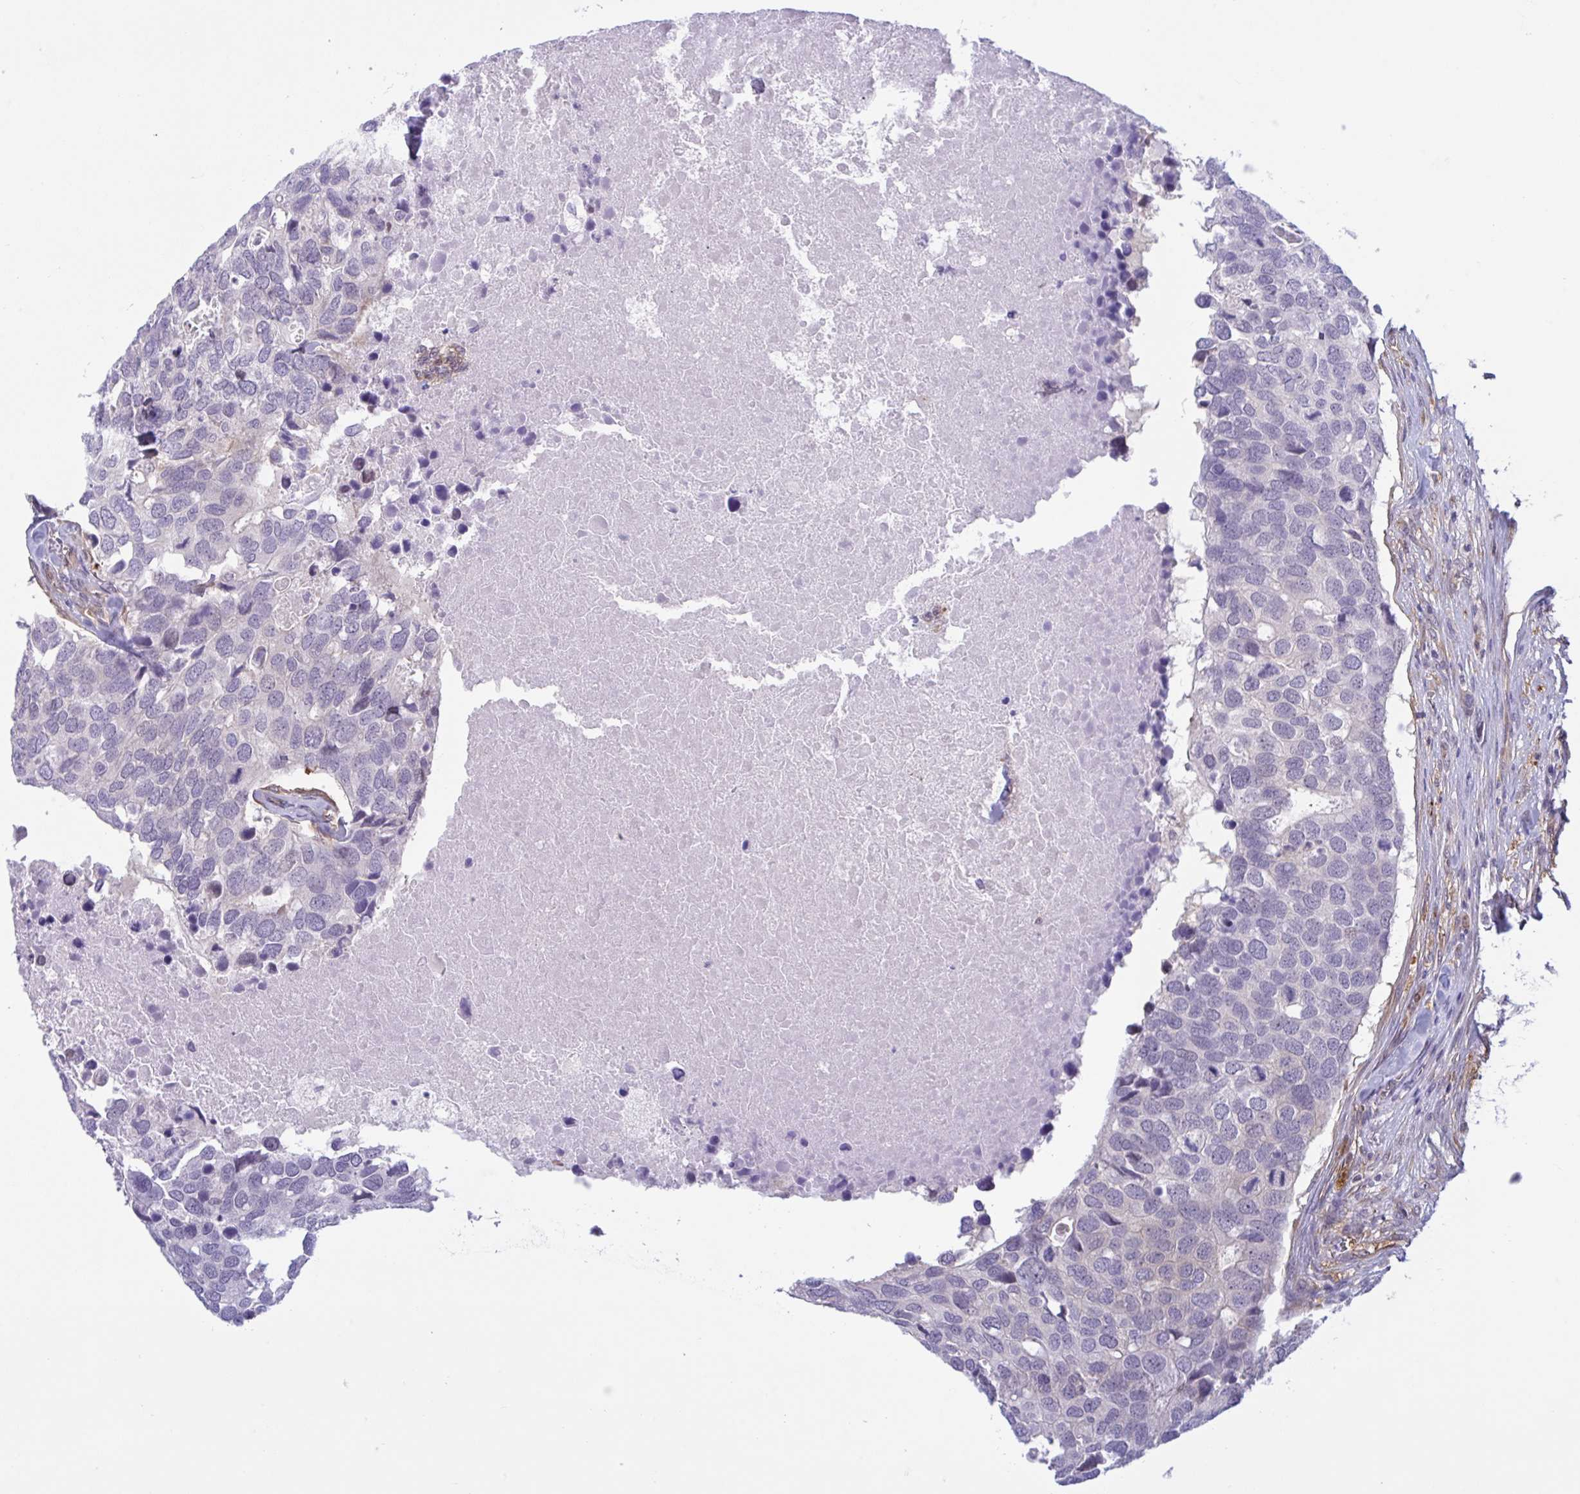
{"staining": {"intensity": "negative", "quantity": "none", "location": "none"}, "tissue": "breast cancer", "cell_type": "Tumor cells", "image_type": "cancer", "snomed": [{"axis": "morphology", "description": "Duct carcinoma"}, {"axis": "topography", "description": "Breast"}], "caption": "The histopathology image reveals no significant positivity in tumor cells of breast cancer (intraductal carcinoma).", "gene": "PRRT4", "patient": {"sex": "female", "age": 83}}